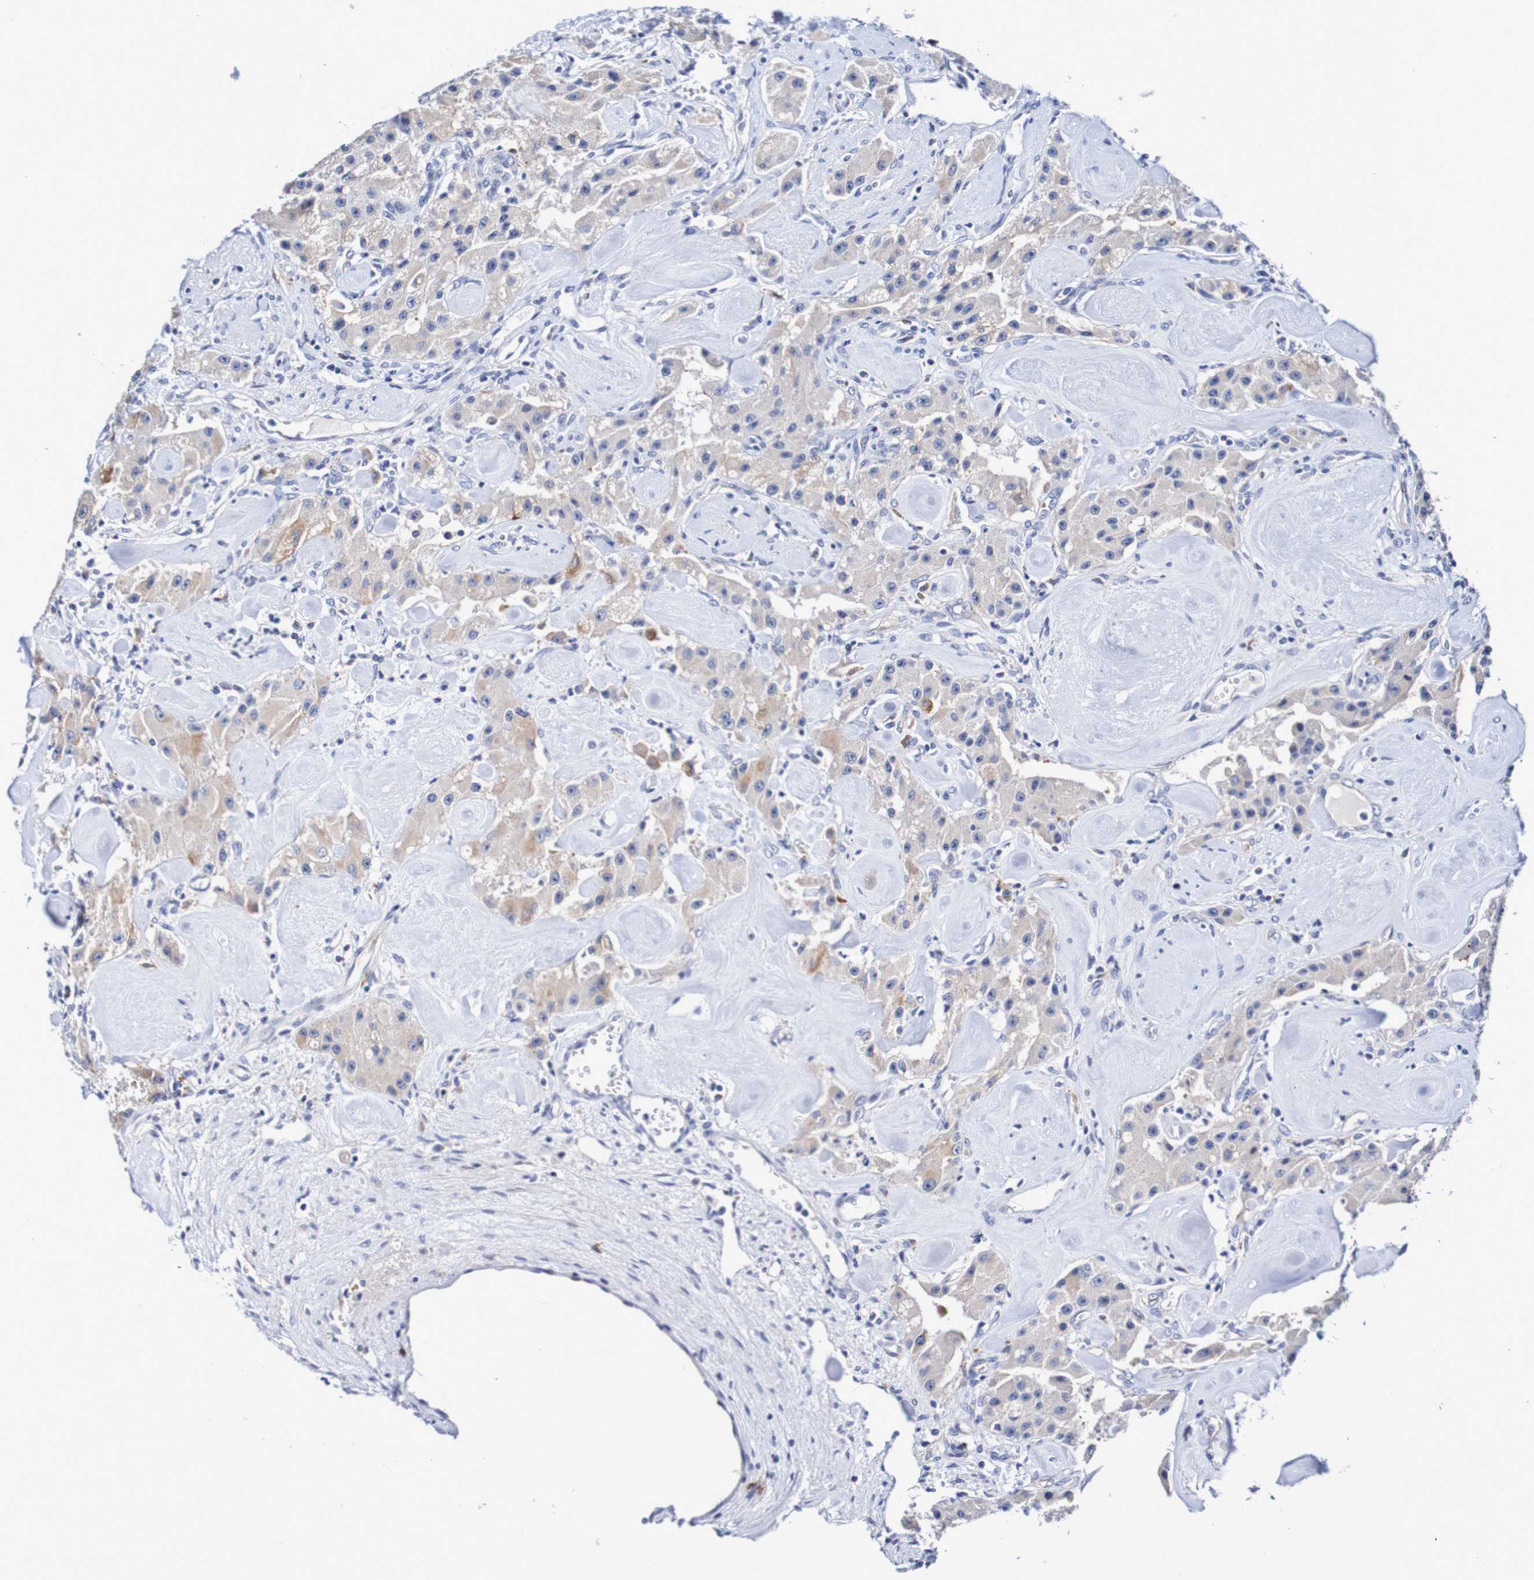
{"staining": {"intensity": "negative", "quantity": "none", "location": "none"}, "tissue": "carcinoid", "cell_type": "Tumor cells", "image_type": "cancer", "snomed": [{"axis": "morphology", "description": "Carcinoid, malignant, NOS"}, {"axis": "topography", "description": "Pancreas"}], "caption": "Immunohistochemistry (IHC) of human carcinoid reveals no staining in tumor cells.", "gene": "SEZ6", "patient": {"sex": "male", "age": 41}}